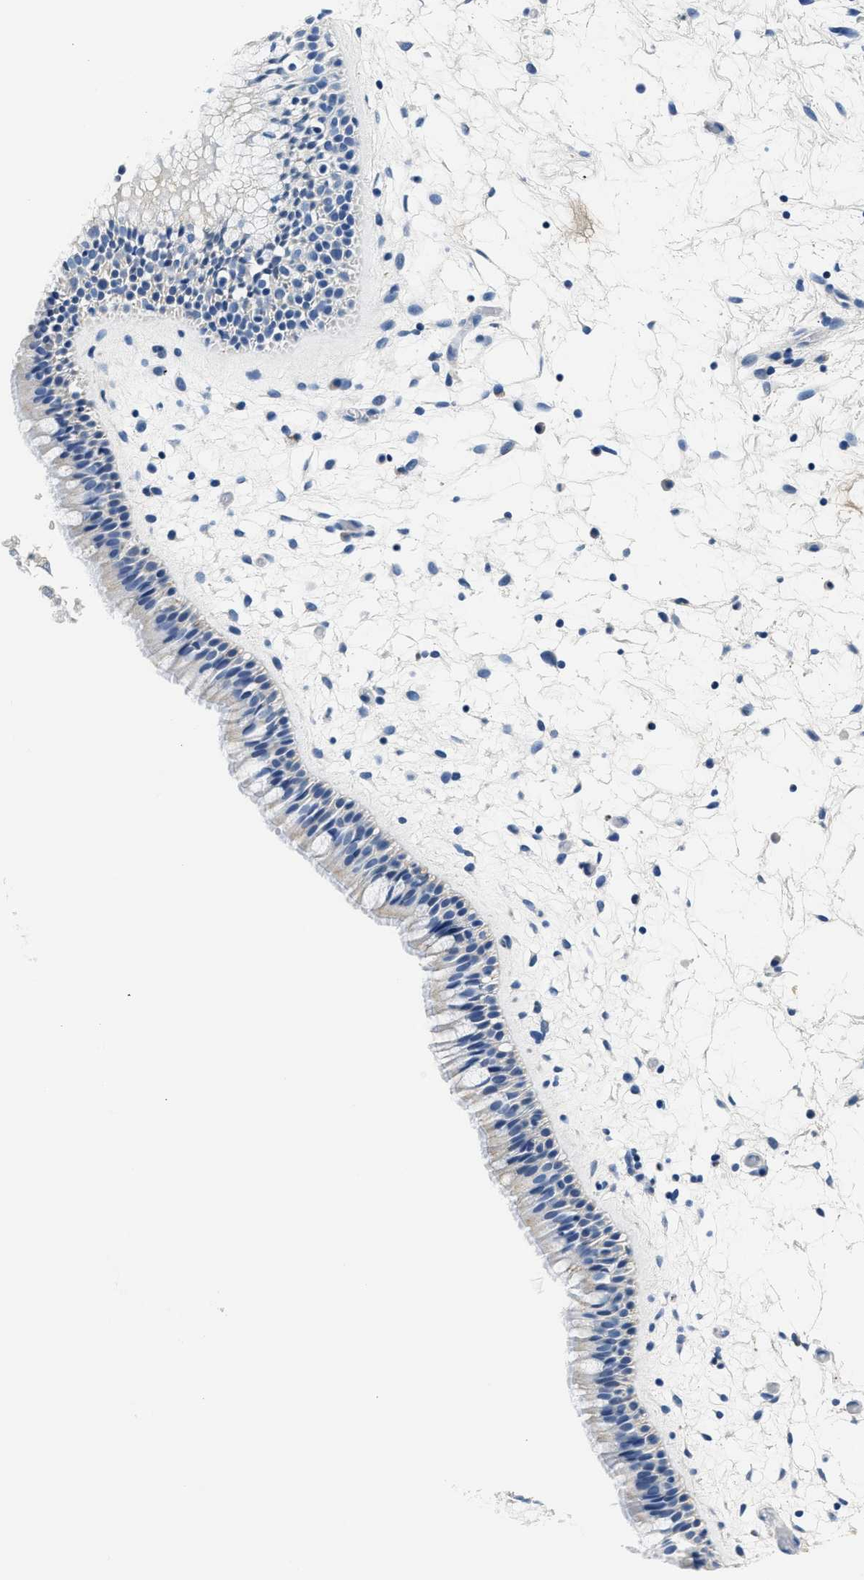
{"staining": {"intensity": "weak", "quantity": "25%-75%", "location": "cytoplasmic/membranous"}, "tissue": "nasopharynx", "cell_type": "Respiratory epithelial cells", "image_type": "normal", "snomed": [{"axis": "morphology", "description": "Normal tissue, NOS"}, {"axis": "morphology", "description": "Inflammation, NOS"}, {"axis": "topography", "description": "Nasopharynx"}], "caption": "Respiratory epithelial cells exhibit low levels of weak cytoplasmic/membranous expression in about 25%-75% of cells in benign human nasopharynx. The protein of interest is shown in brown color, while the nuclei are stained blue.", "gene": "PCK2", "patient": {"sex": "male", "age": 48}}